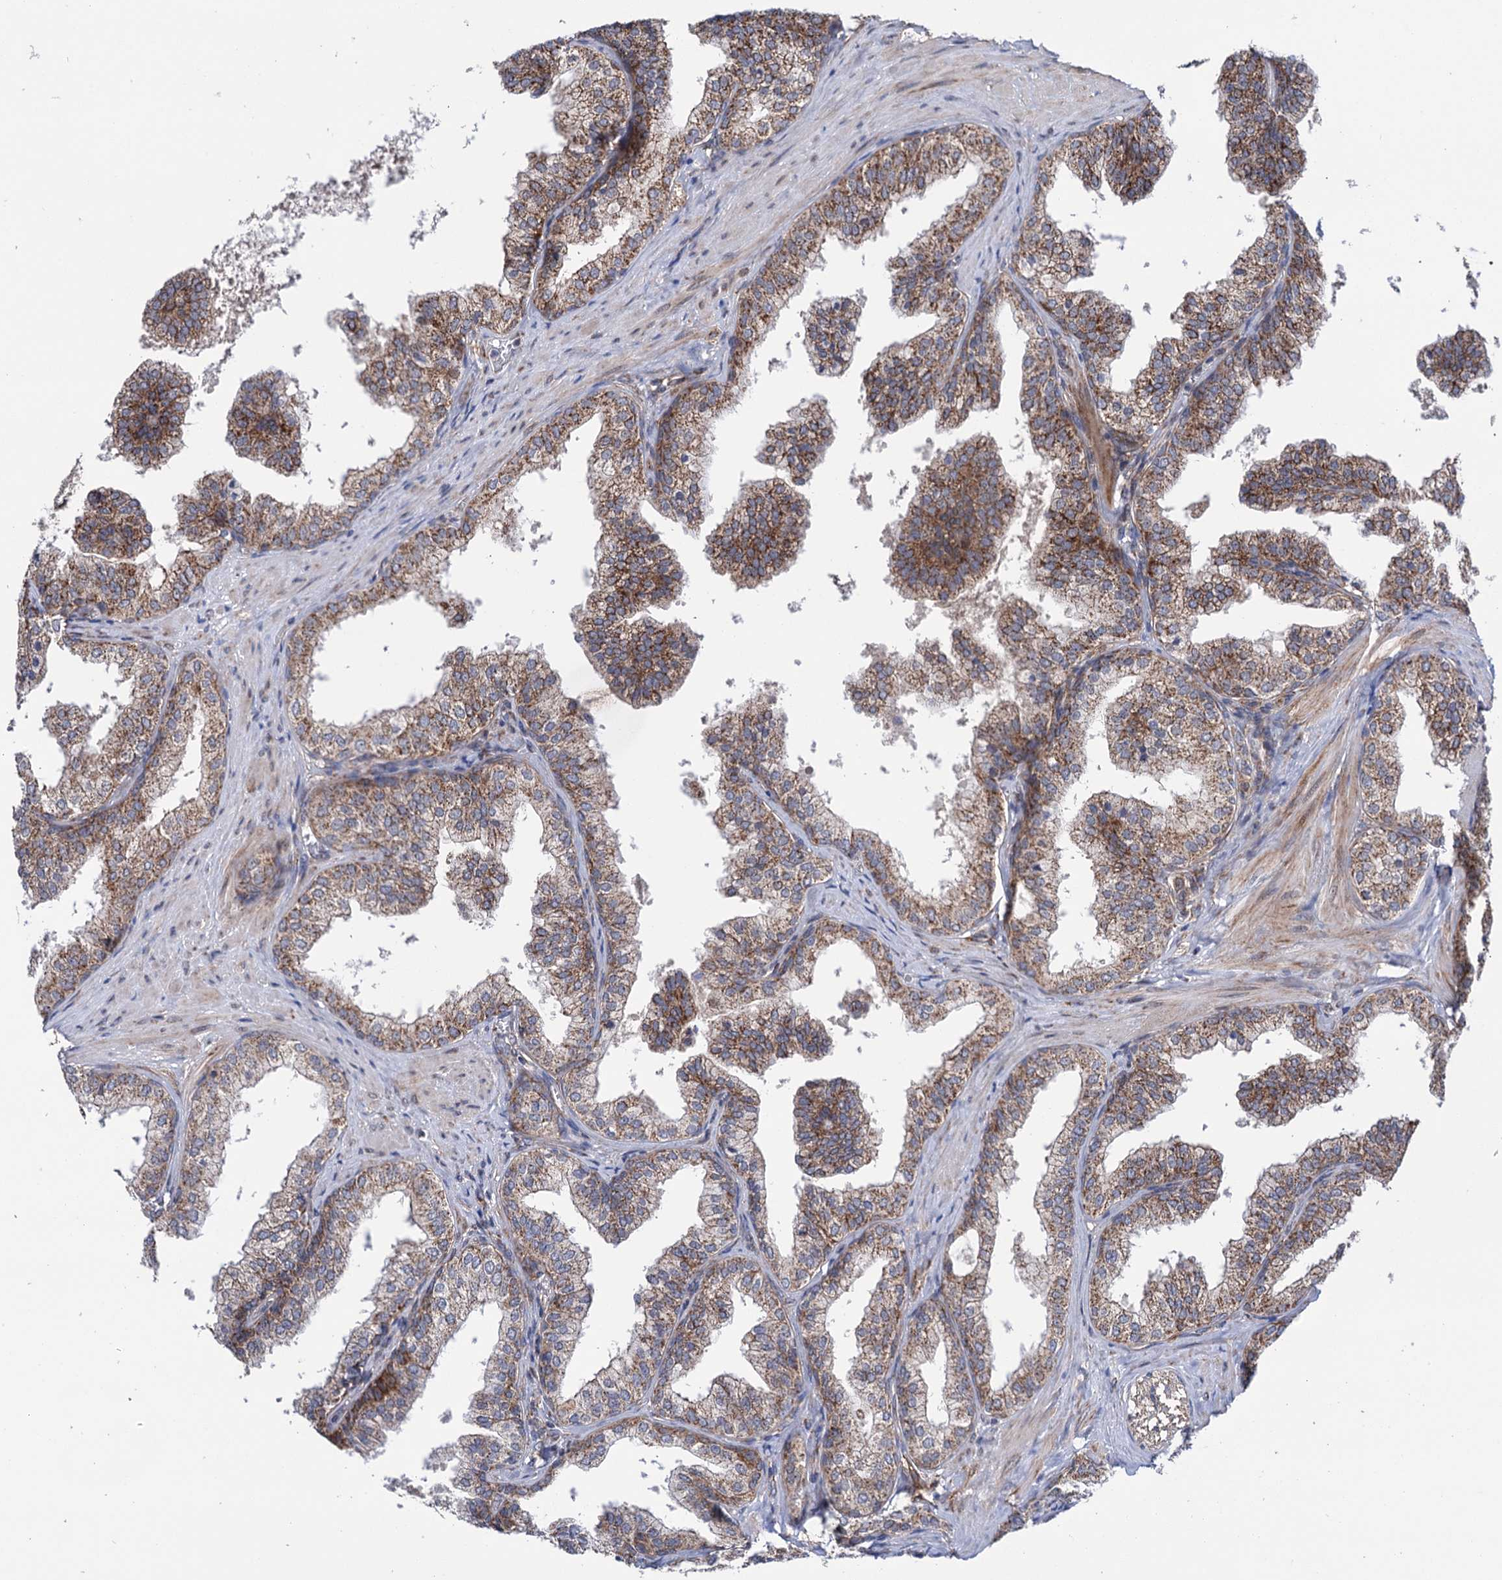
{"staining": {"intensity": "moderate", "quantity": ">75%", "location": "cytoplasmic/membranous"}, "tissue": "prostate", "cell_type": "Glandular cells", "image_type": "normal", "snomed": [{"axis": "morphology", "description": "Normal tissue, NOS"}, {"axis": "topography", "description": "Prostate"}], "caption": "Prostate stained for a protein displays moderate cytoplasmic/membranous positivity in glandular cells. Nuclei are stained in blue.", "gene": "SUCLA2", "patient": {"sex": "male", "age": 60}}